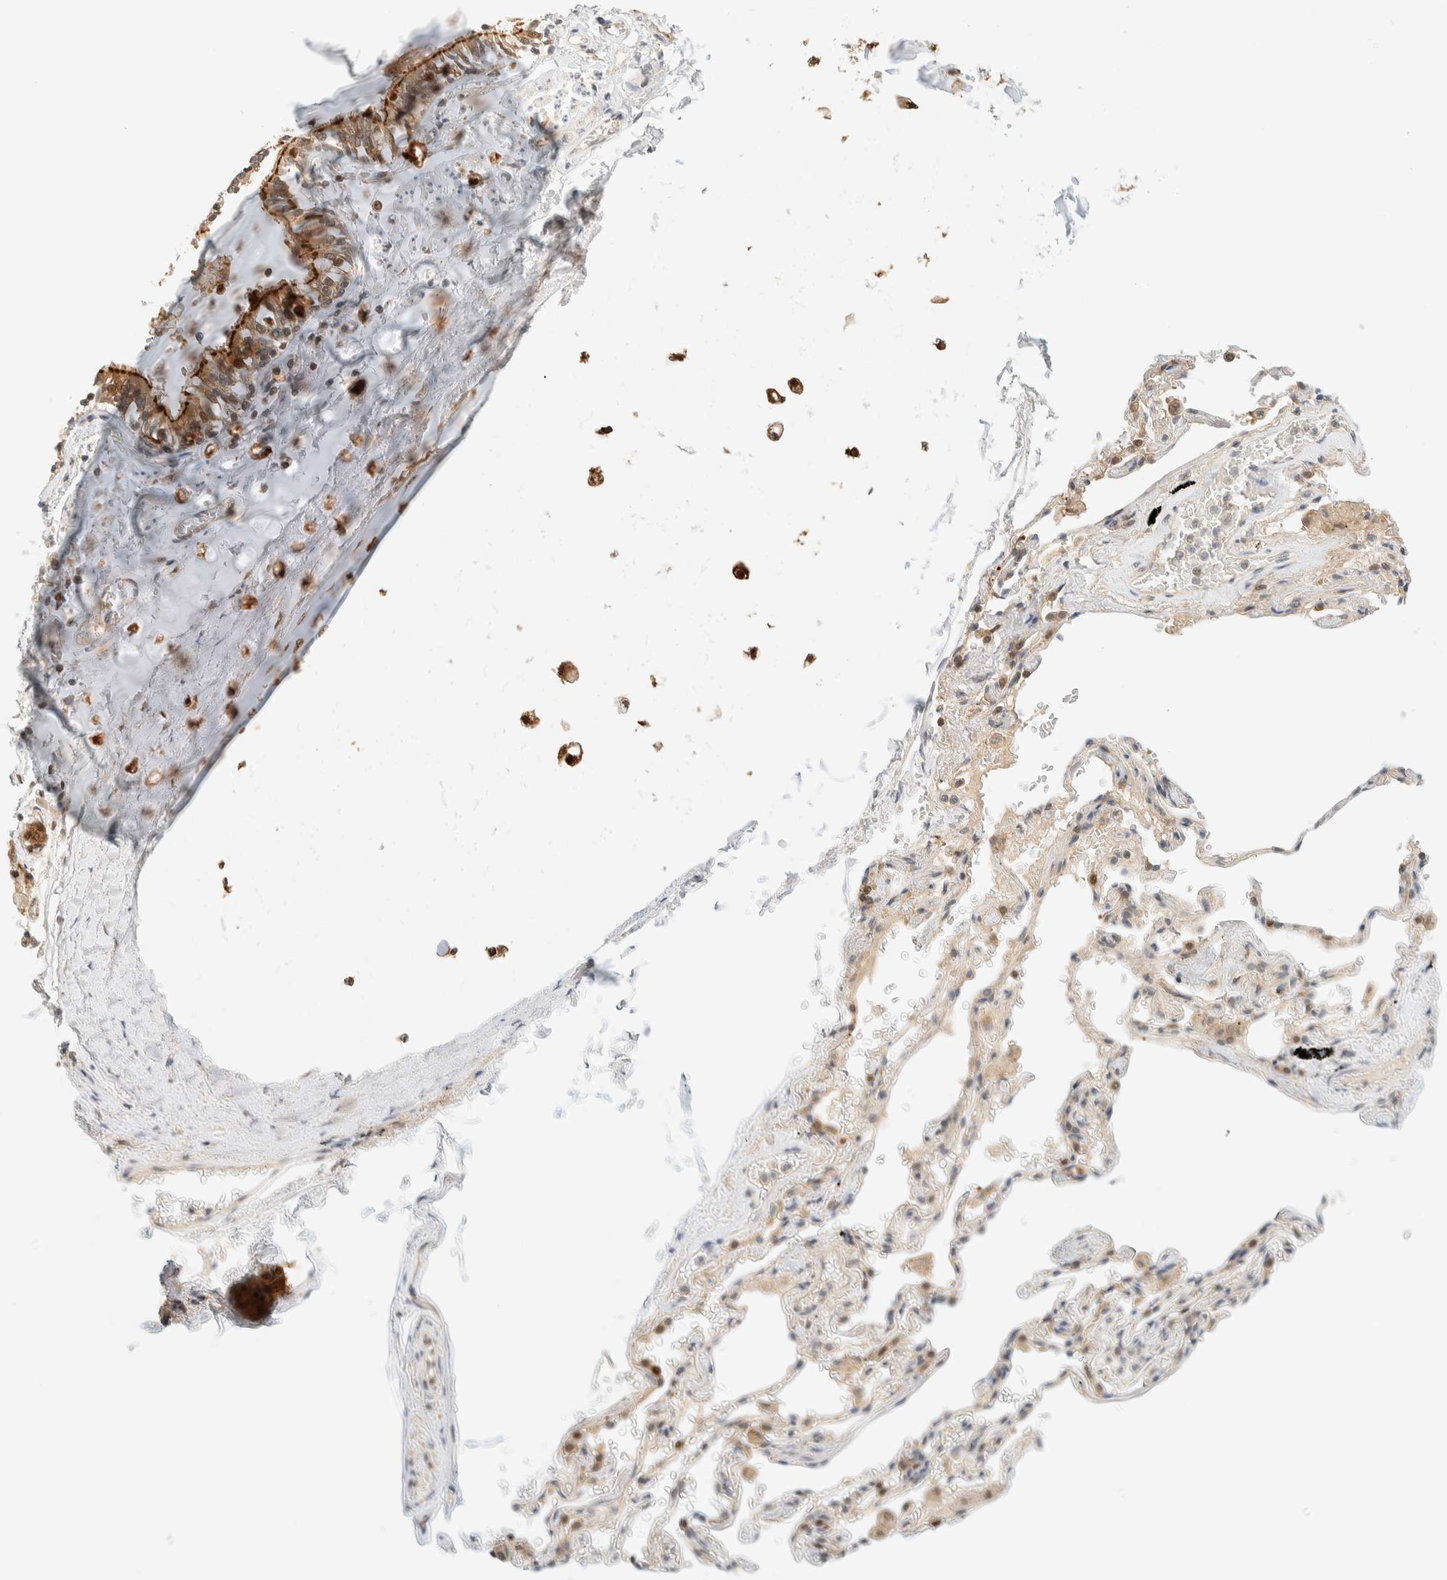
{"staining": {"intensity": "weak", "quantity": ">75%", "location": "cytoplasmic/membranous"}, "tissue": "adipose tissue", "cell_type": "Adipocytes", "image_type": "normal", "snomed": [{"axis": "morphology", "description": "Normal tissue, NOS"}, {"axis": "topography", "description": "Cartilage tissue"}, {"axis": "topography", "description": "Lung"}], "caption": "Immunohistochemical staining of normal adipose tissue reveals low levels of weak cytoplasmic/membranous expression in approximately >75% of adipocytes. The staining was performed using DAB (3,3'-diaminobenzidine), with brown indicating positive protein expression. Nuclei are stained blue with hematoxylin.", "gene": "PCYT2", "patient": {"sex": "female", "age": 77}}